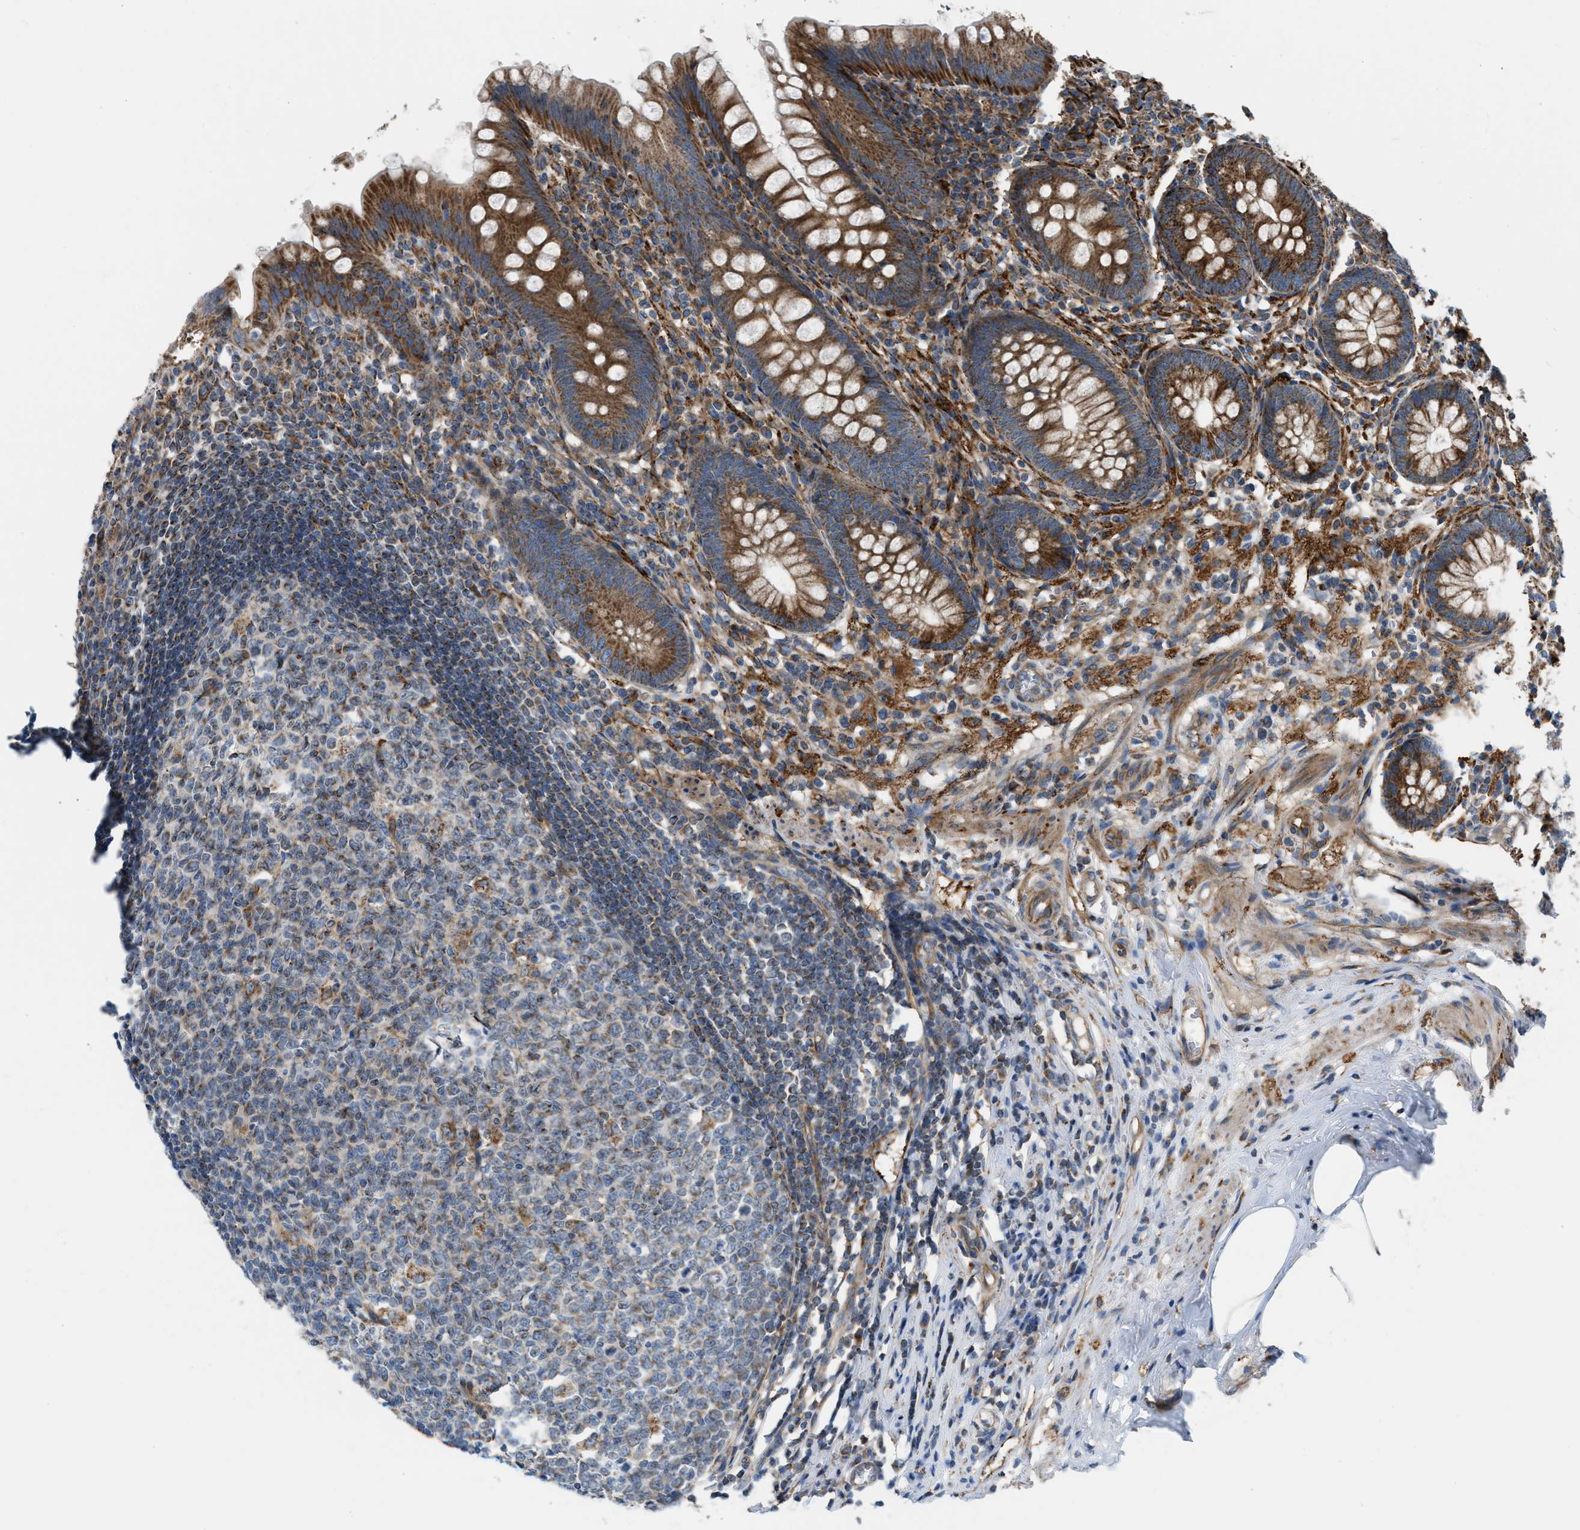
{"staining": {"intensity": "moderate", "quantity": ">75%", "location": "cytoplasmic/membranous"}, "tissue": "appendix", "cell_type": "Glandular cells", "image_type": "normal", "snomed": [{"axis": "morphology", "description": "Normal tissue, NOS"}, {"axis": "topography", "description": "Appendix"}], "caption": "A histopathology image of appendix stained for a protein exhibits moderate cytoplasmic/membranous brown staining in glandular cells.", "gene": "SLC10A3", "patient": {"sex": "male", "age": 56}}